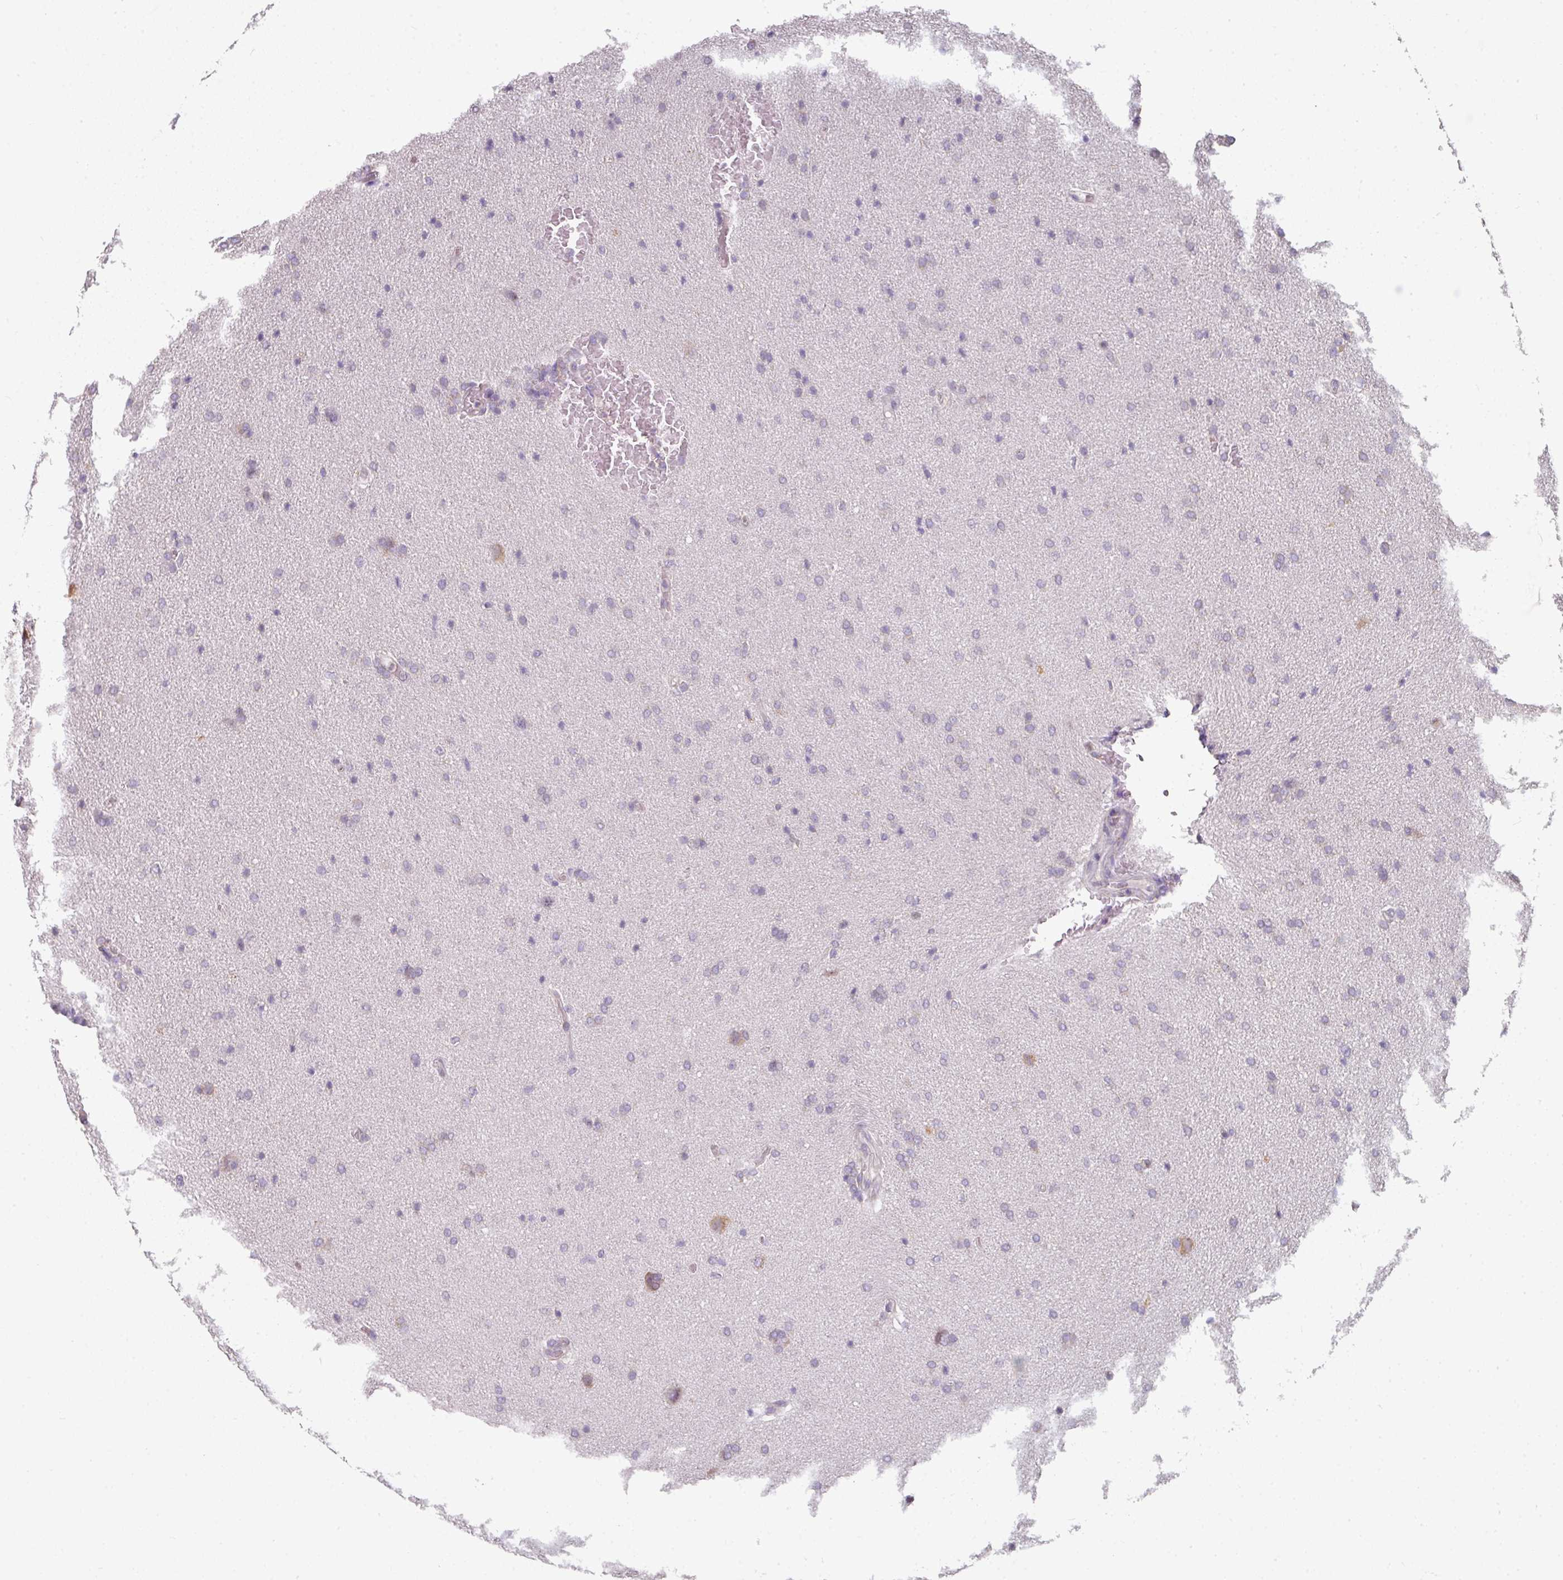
{"staining": {"intensity": "negative", "quantity": "none", "location": "none"}, "tissue": "glioma", "cell_type": "Tumor cells", "image_type": "cancer", "snomed": [{"axis": "morphology", "description": "Glioma, malignant, High grade"}, {"axis": "topography", "description": "Brain"}], "caption": "Glioma was stained to show a protein in brown. There is no significant expression in tumor cells. (DAB immunohistochemistry with hematoxylin counter stain).", "gene": "C19orf33", "patient": {"sex": "male", "age": 56}}